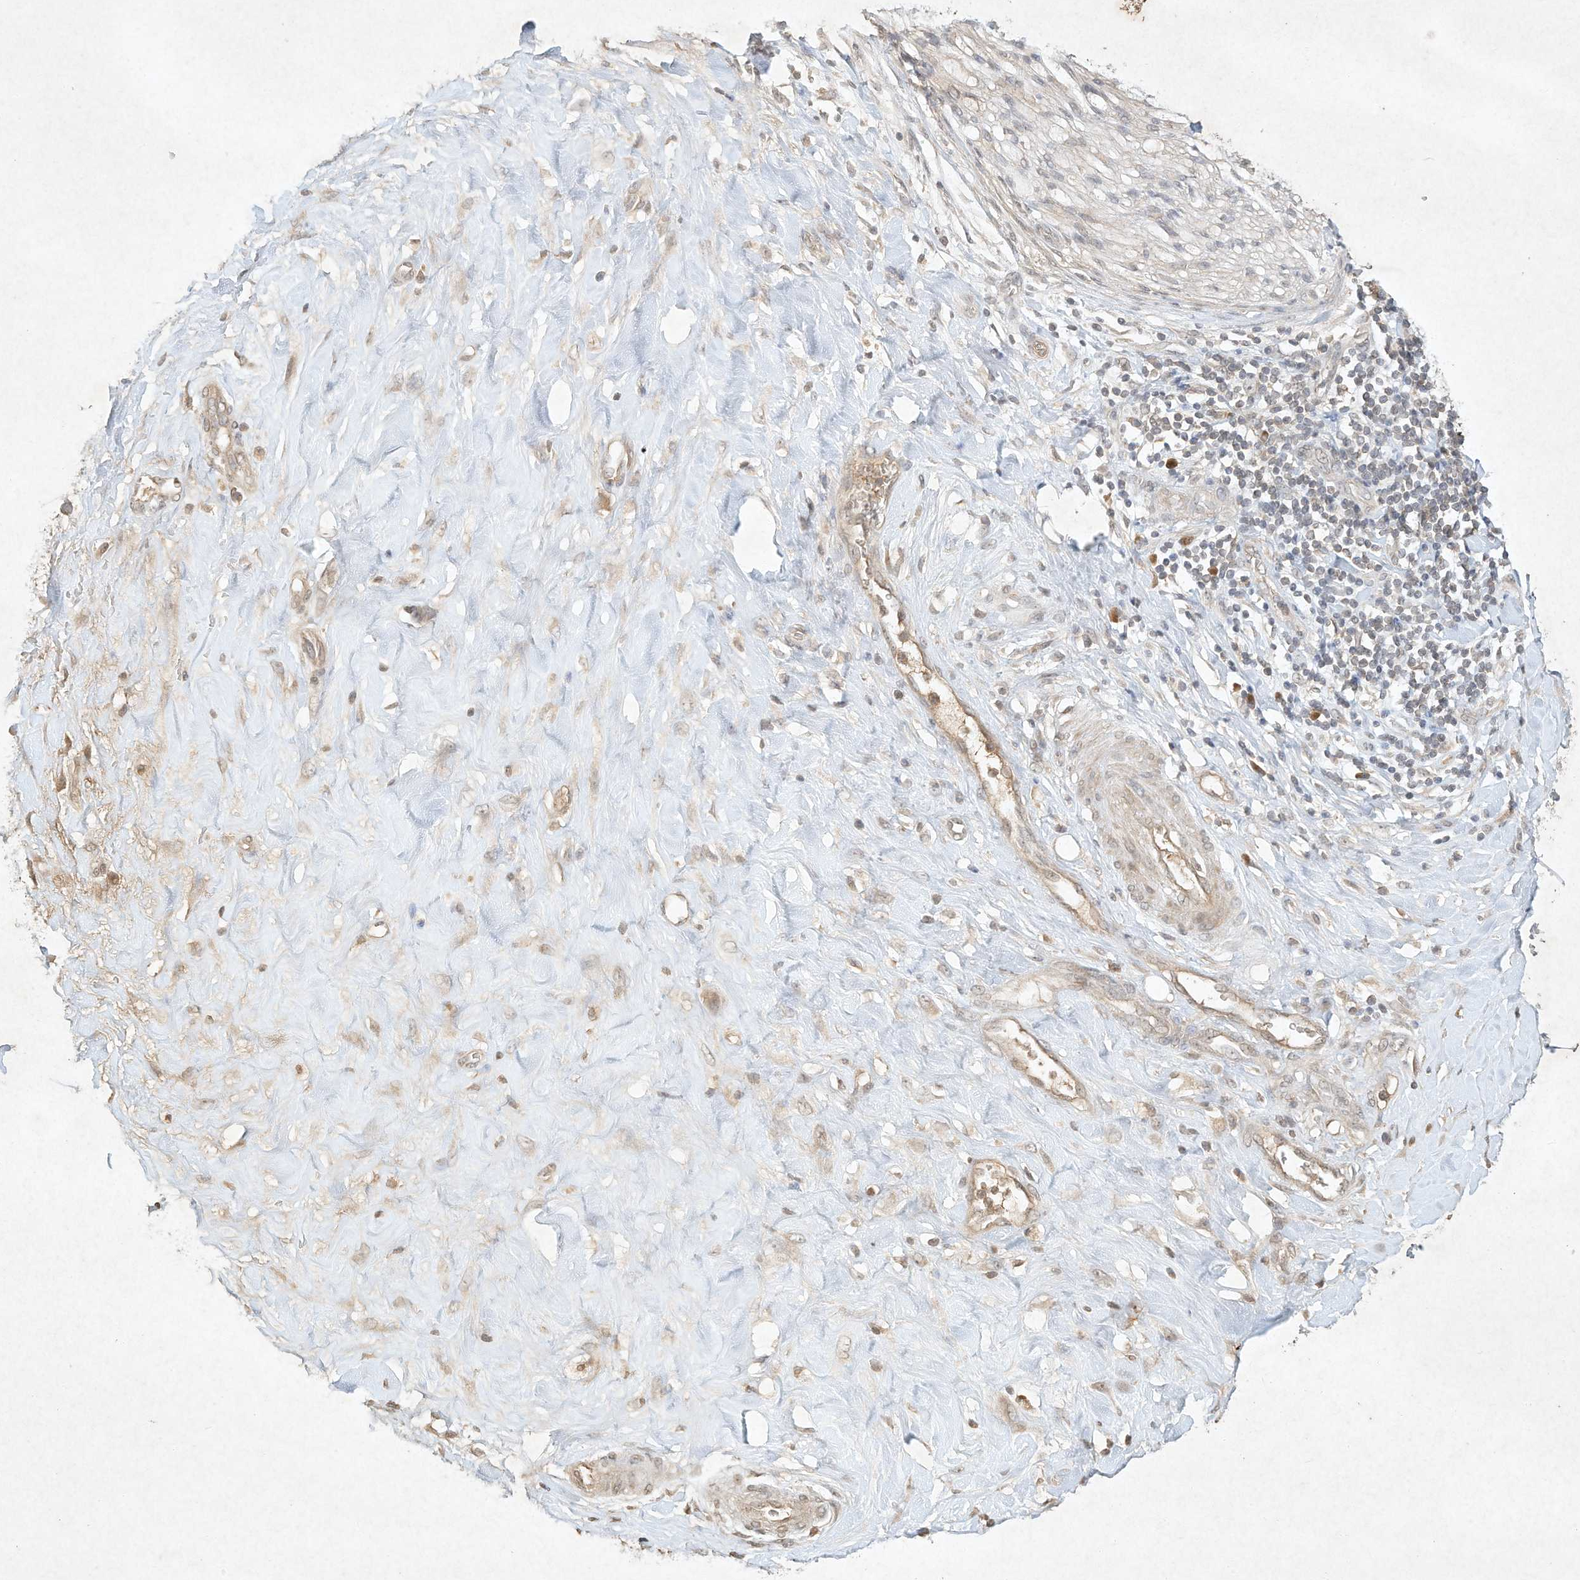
{"staining": {"intensity": "weak", "quantity": ">75%", "location": "cytoplasmic/membranous"}, "tissue": "adipose tissue", "cell_type": "Adipocytes", "image_type": "normal", "snomed": [{"axis": "morphology", "description": "Normal tissue, NOS"}, {"axis": "morphology", "description": "Adenocarcinoma, NOS"}, {"axis": "topography", "description": "Pancreas"}, {"axis": "topography", "description": "Peripheral nerve tissue"}], "caption": "Protein staining by immunohistochemistry exhibits weak cytoplasmic/membranous expression in about >75% of adipocytes in unremarkable adipose tissue.", "gene": "BTRC", "patient": {"sex": "male", "age": 59}}